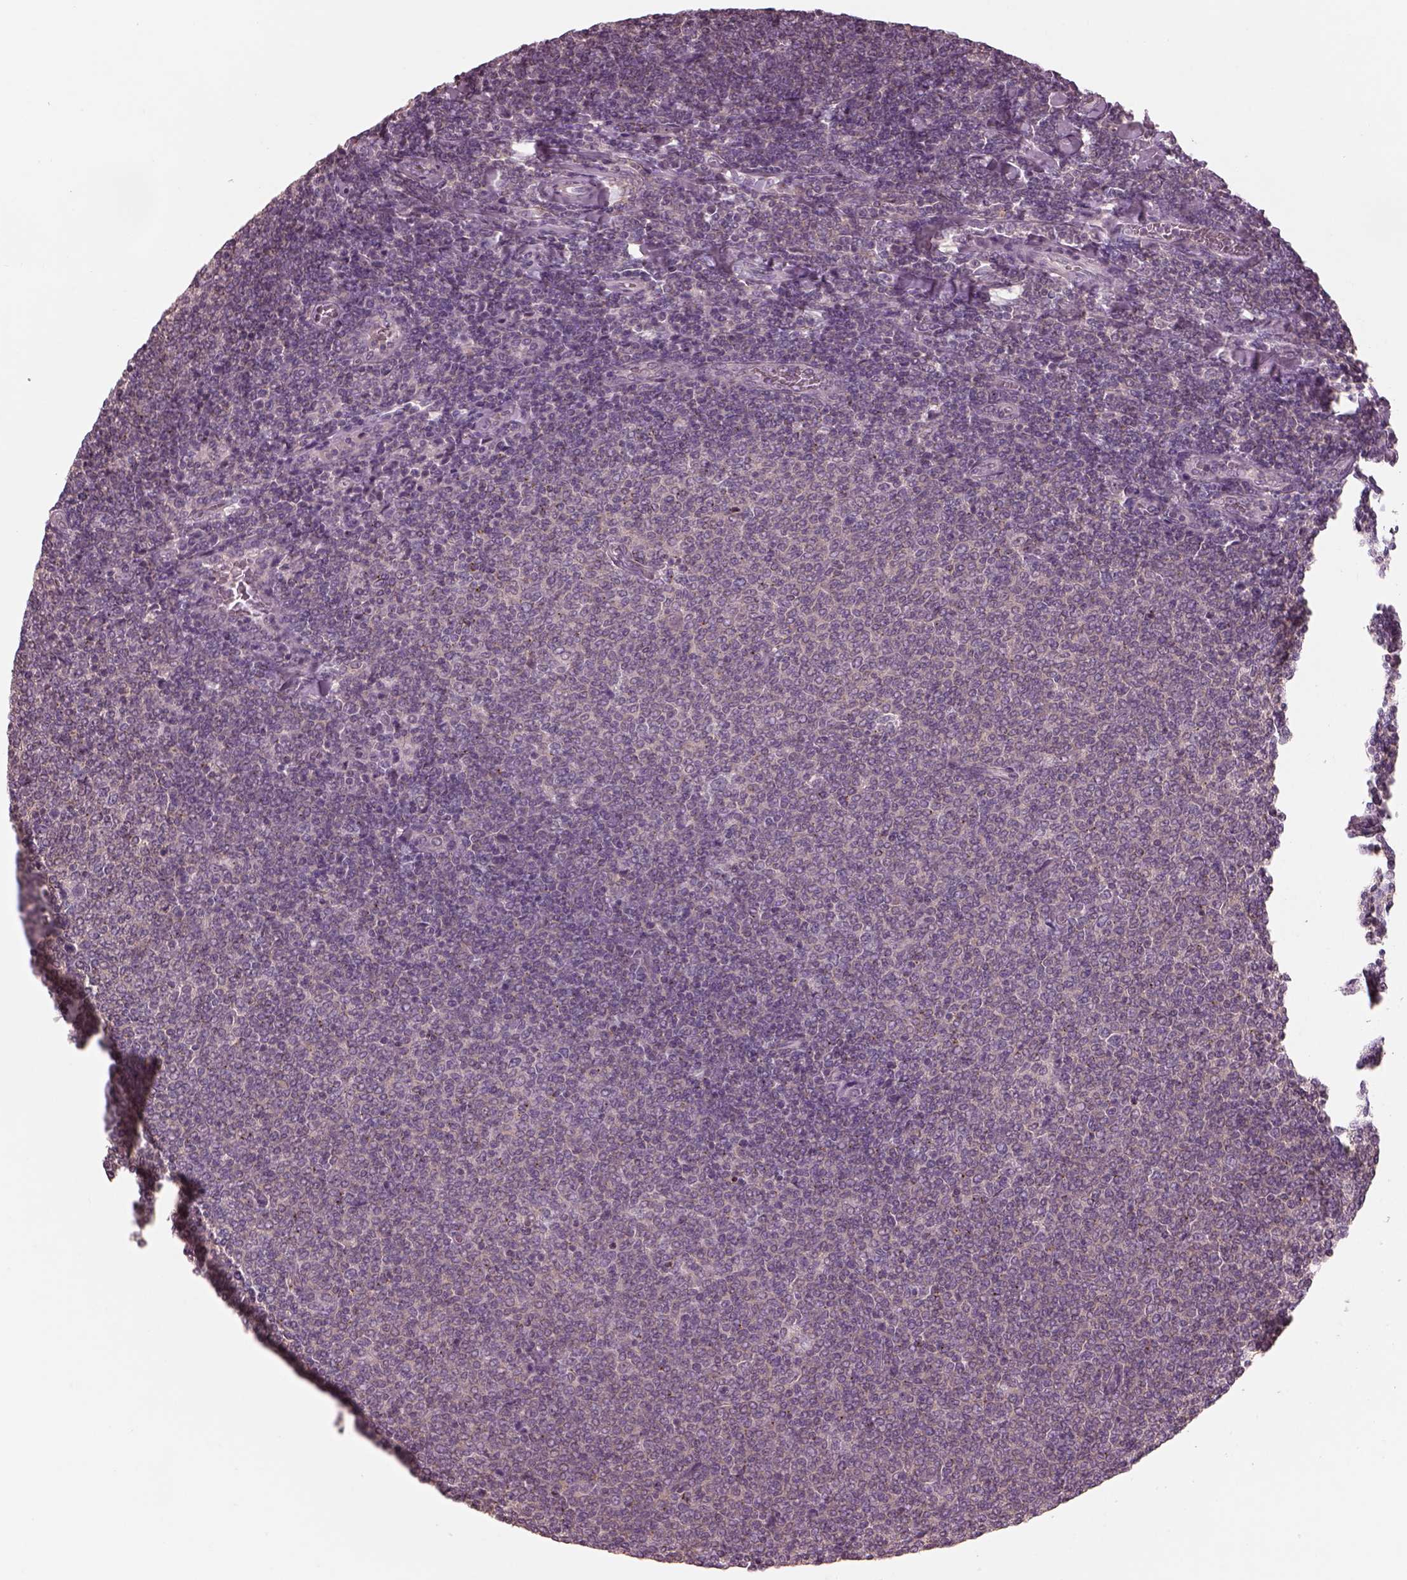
{"staining": {"intensity": "negative", "quantity": "none", "location": "none"}, "tissue": "lymphoma", "cell_type": "Tumor cells", "image_type": "cancer", "snomed": [{"axis": "morphology", "description": "Malignant lymphoma, non-Hodgkin's type, Low grade"}, {"axis": "topography", "description": "Lymph node"}], "caption": "DAB immunohistochemical staining of human low-grade malignant lymphoma, non-Hodgkin's type reveals no significant staining in tumor cells.", "gene": "PRKACG", "patient": {"sex": "male", "age": 52}}